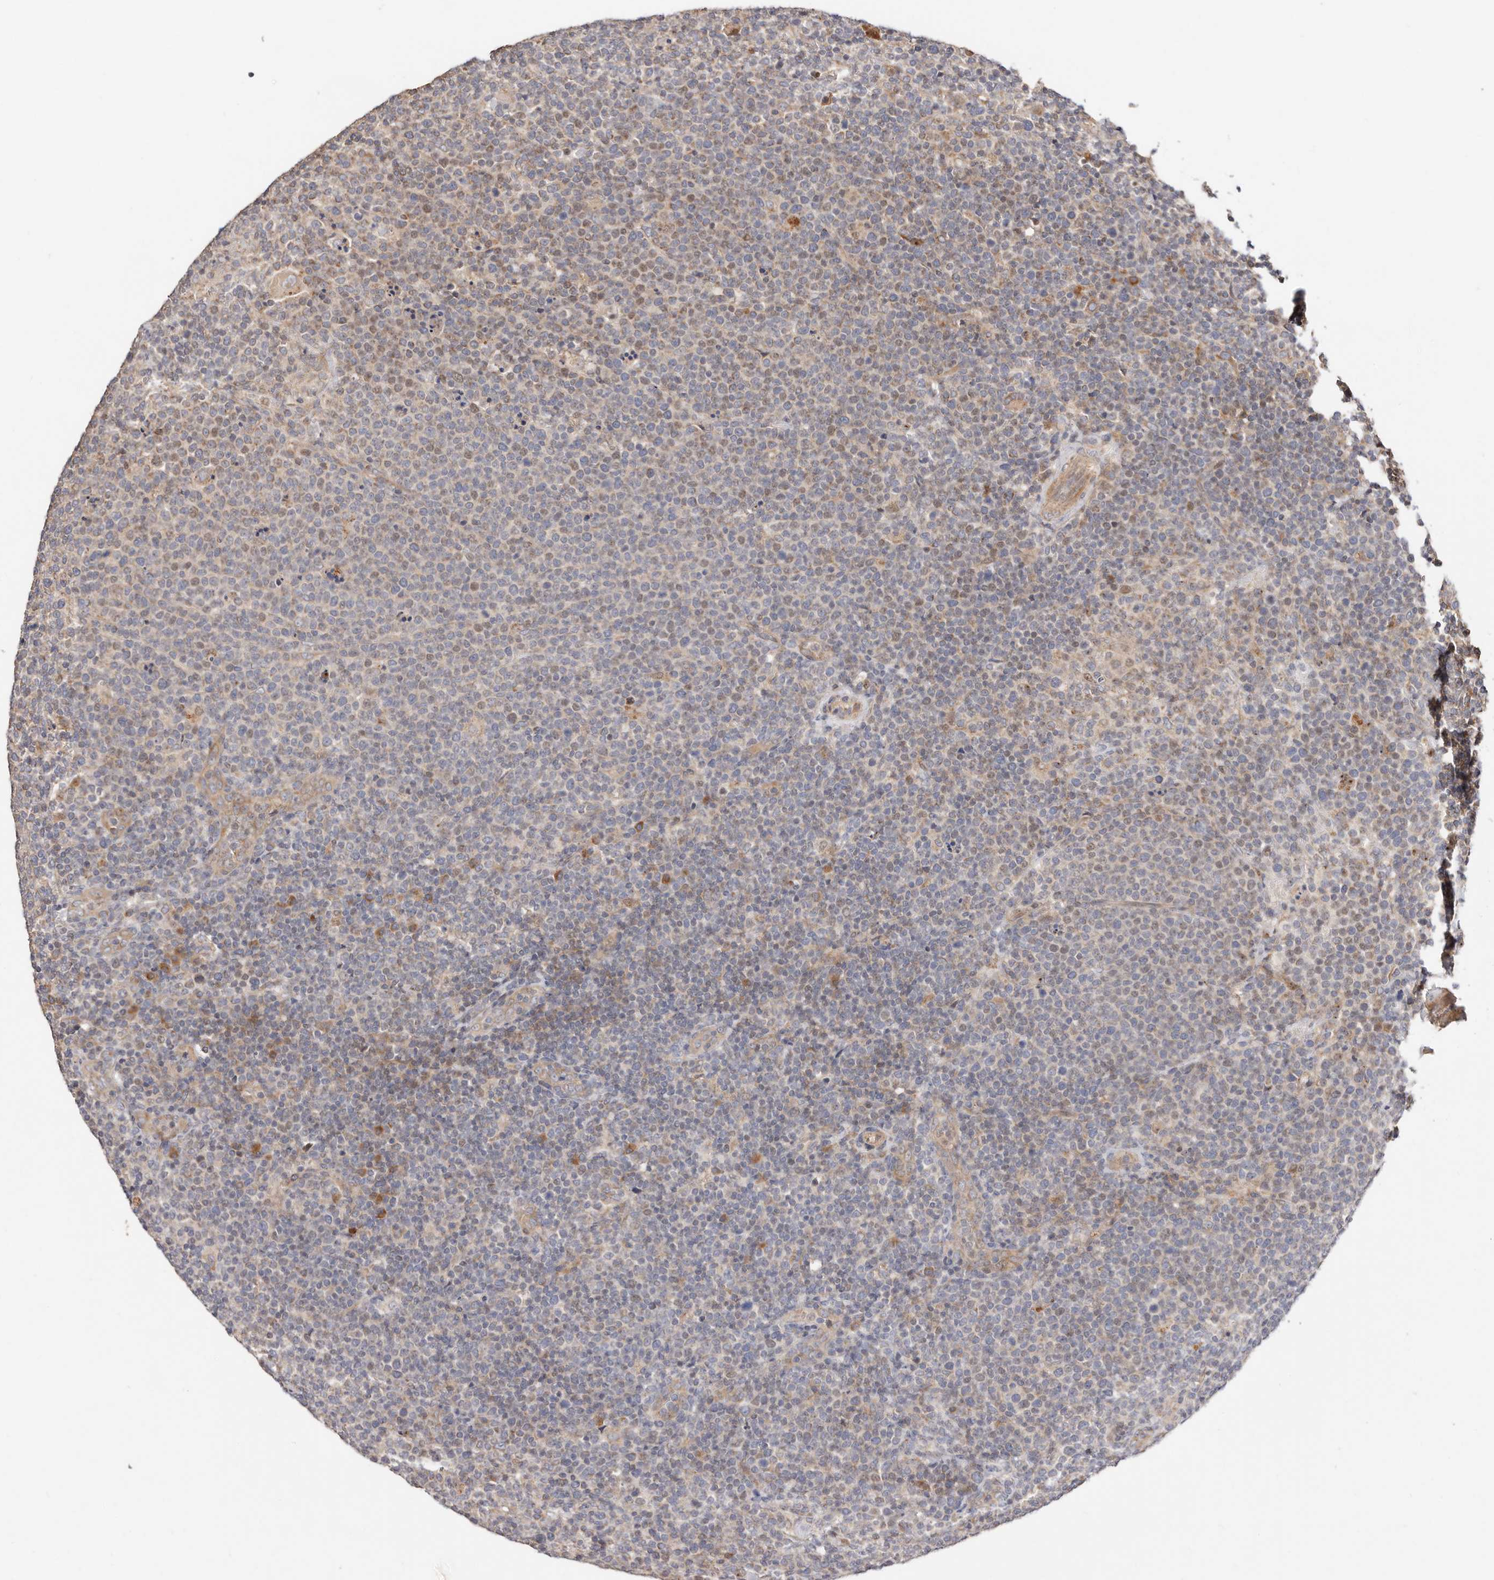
{"staining": {"intensity": "weak", "quantity": "<25%", "location": "cytoplasmic/membranous,nuclear"}, "tissue": "lymphoma", "cell_type": "Tumor cells", "image_type": "cancer", "snomed": [{"axis": "morphology", "description": "Malignant lymphoma, non-Hodgkin's type, High grade"}, {"axis": "topography", "description": "Lymph node"}], "caption": "There is no significant positivity in tumor cells of high-grade malignant lymphoma, non-Hodgkin's type. The staining is performed using DAB brown chromogen with nuclei counter-stained in using hematoxylin.", "gene": "USP33", "patient": {"sex": "male", "age": 61}}